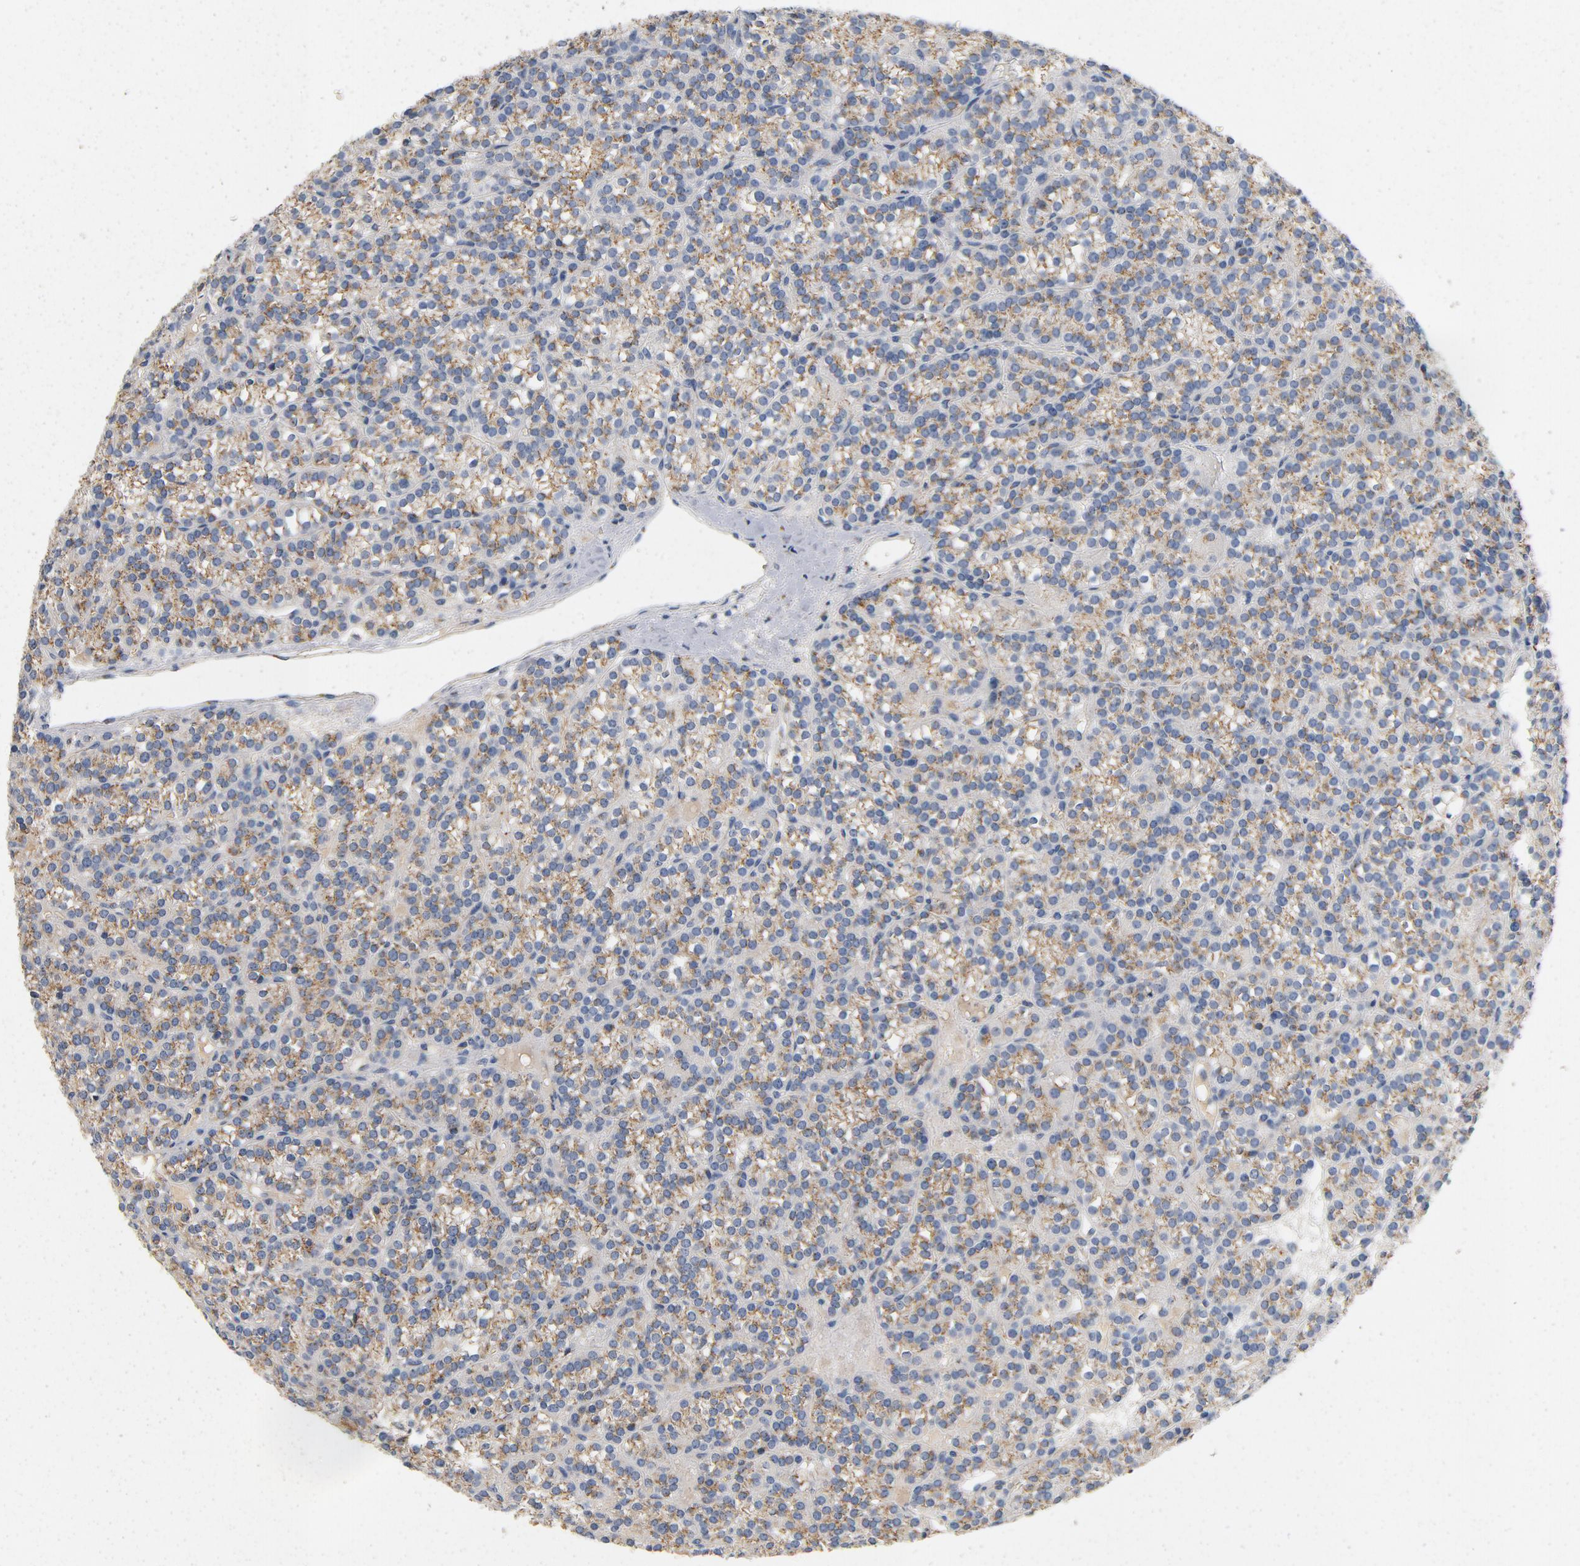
{"staining": {"intensity": "negative", "quantity": "none", "location": "none"}, "tissue": "parathyroid gland", "cell_type": "Glandular cells", "image_type": "normal", "snomed": [{"axis": "morphology", "description": "Normal tissue, NOS"}, {"axis": "topography", "description": "Parathyroid gland"}], "caption": "Human parathyroid gland stained for a protein using IHC reveals no staining in glandular cells.", "gene": "LMAN2", "patient": {"sex": "female", "age": 50}}